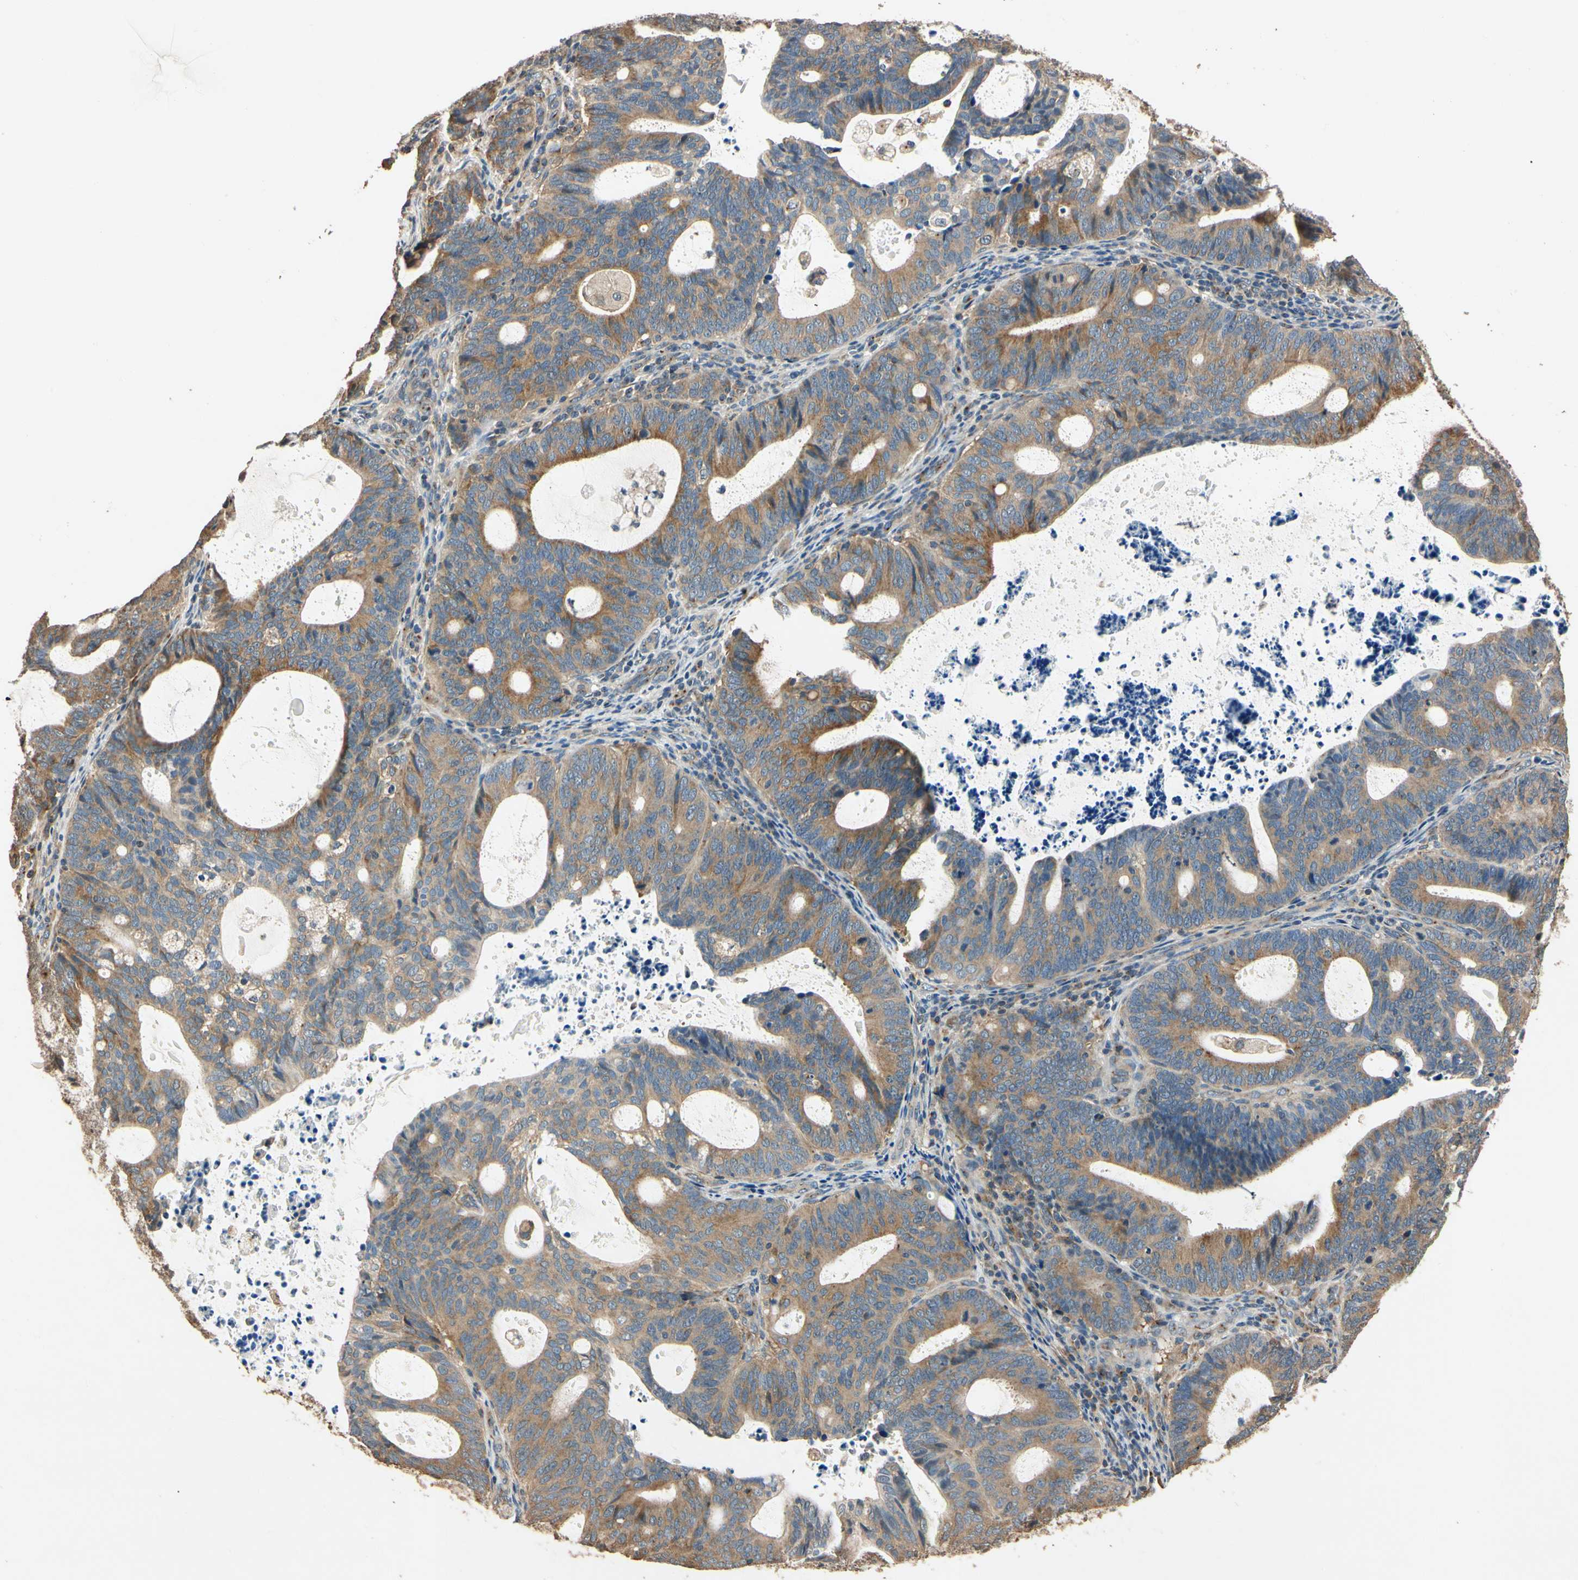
{"staining": {"intensity": "moderate", "quantity": ">75%", "location": "cytoplasmic/membranous"}, "tissue": "endometrial cancer", "cell_type": "Tumor cells", "image_type": "cancer", "snomed": [{"axis": "morphology", "description": "Adenocarcinoma, NOS"}, {"axis": "topography", "description": "Uterus"}], "caption": "Tumor cells display medium levels of moderate cytoplasmic/membranous positivity in approximately >75% of cells in endometrial cancer. (DAB (3,3'-diaminobenzidine) IHC, brown staining for protein, blue staining for nuclei).", "gene": "AKAP9", "patient": {"sex": "female", "age": 83}}